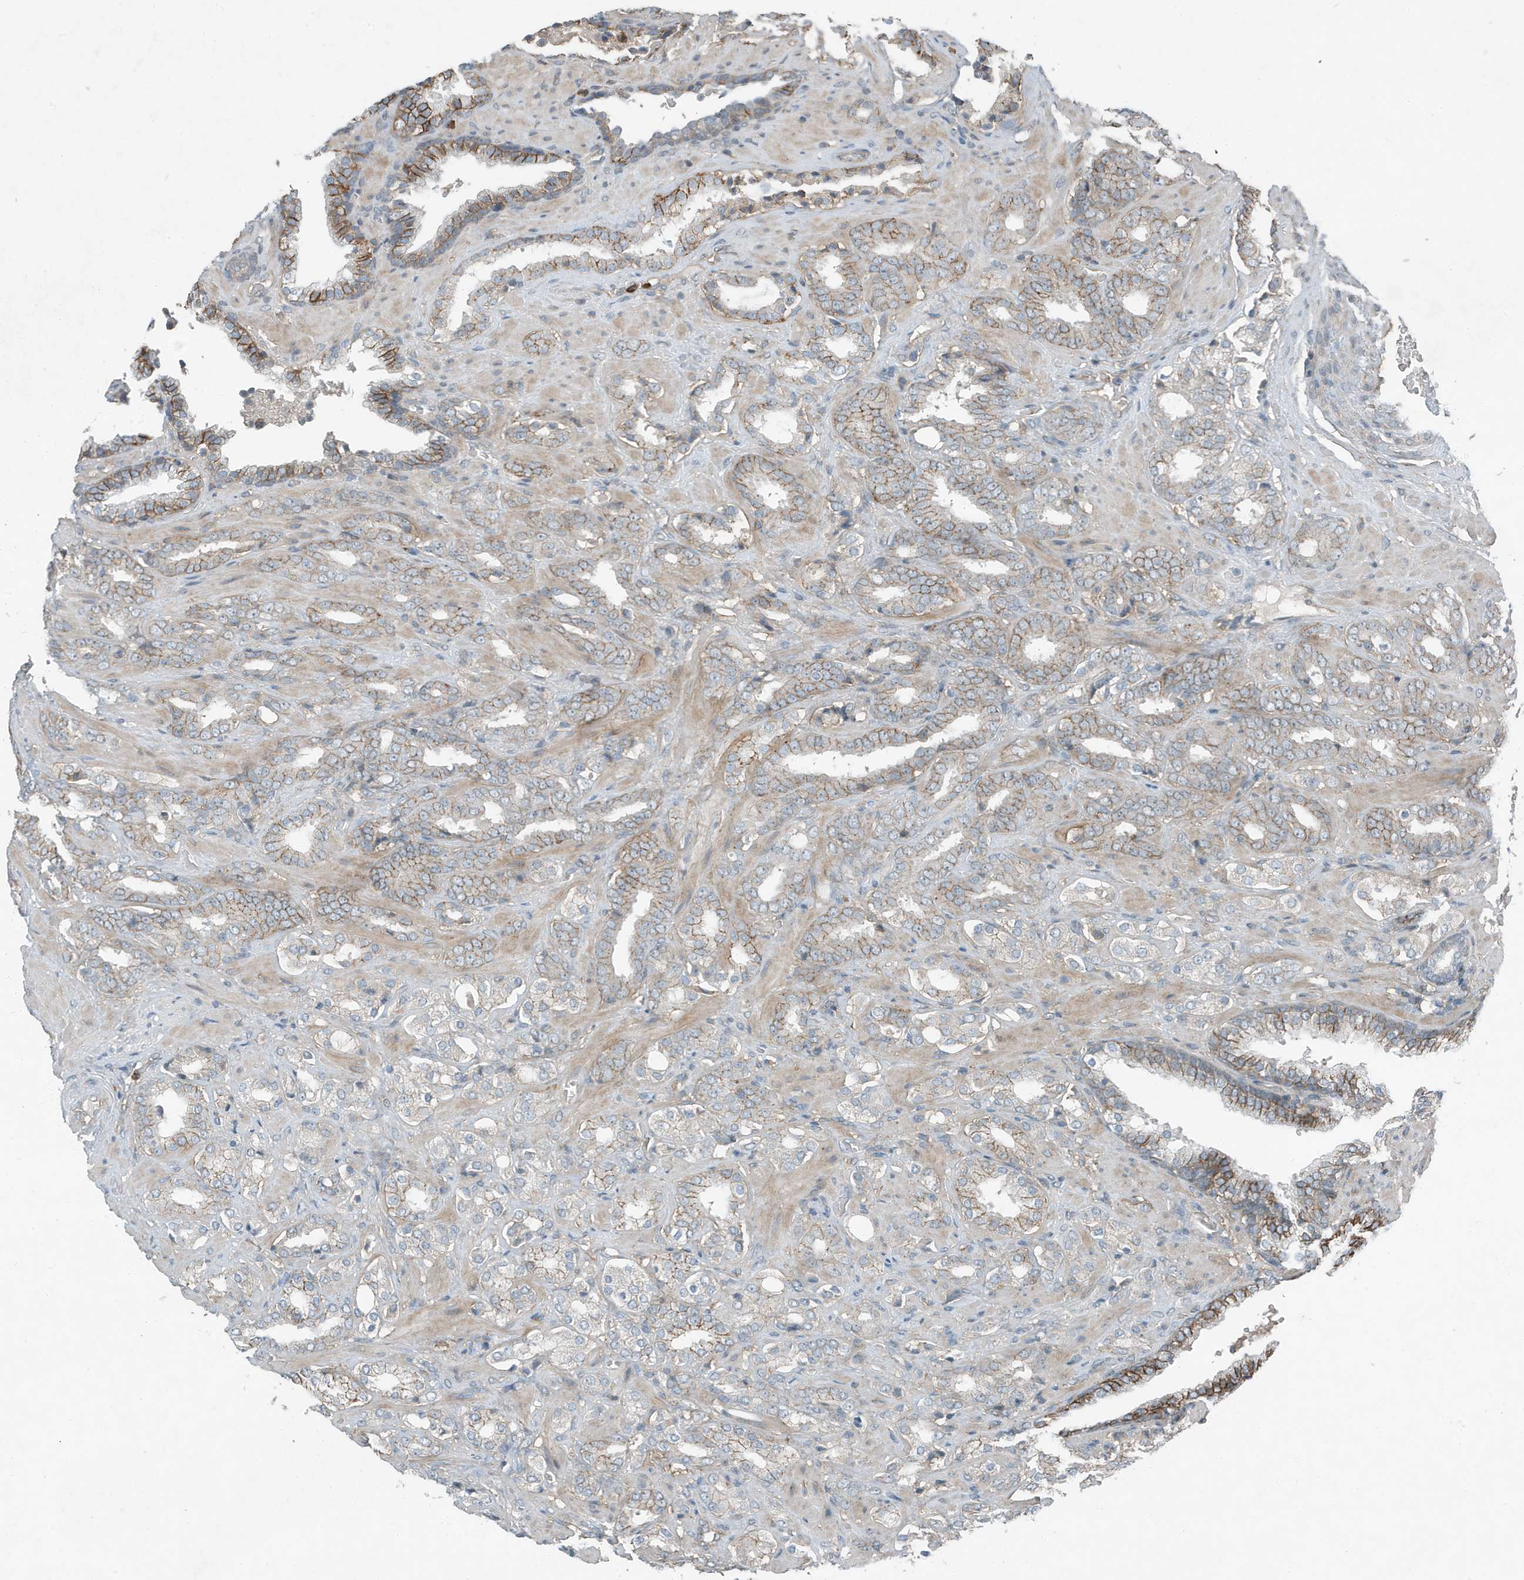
{"staining": {"intensity": "moderate", "quantity": "25%-75%", "location": "cytoplasmic/membranous"}, "tissue": "prostate cancer", "cell_type": "Tumor cells", "image_type": "cancer", "snomed": [{"axis": "morphology", "description": "Adenocarcinoma, High grade"}, {"axis": "topography", "description": "Prostate"}], "caption": "There is medium levels of moderate cytoplasmic/membranous expression in tumor cells of prostate cancer, as demonstrated by immunohistochemical staining (brown color).", "gene": "DAPP1", "patient": {"sex": "male", "age": 64}}